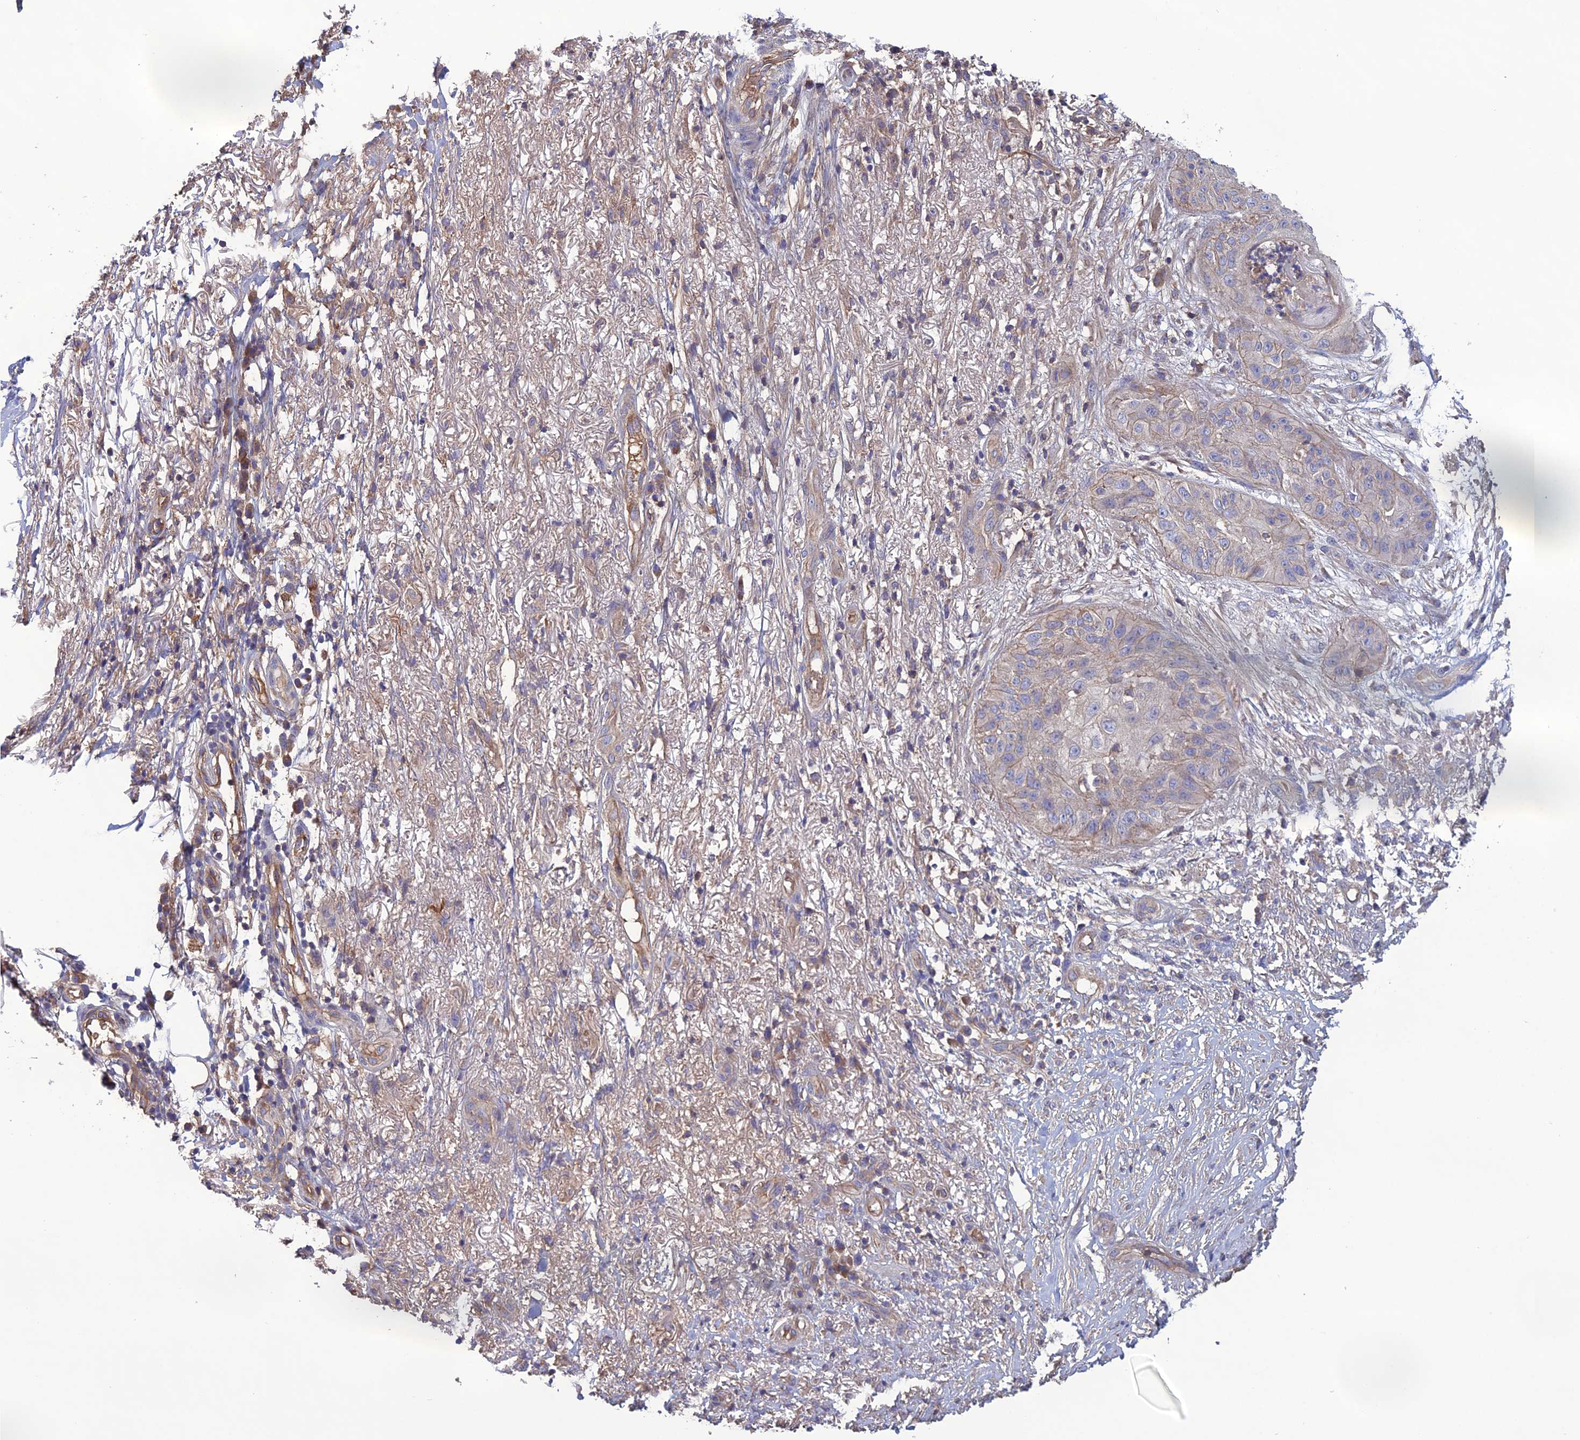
{"staining": {"intensity": "negative", "quantity": "none", "location": "none"}, "tissue": "skin cancer", "cell_type": "Tumor cells", "image_type": "cancer", "snomed": [{"axis": "morphology", "description": "Squamous cell carcinoma, NOS"}, {"axis": "topography", "description": "Skin"}], "caption": "Skin cancer was stained to show a protein in brown. There is no significant positivity in tumor cells. (DAB immunohistochemistry (IHC), high magnification).", "gene": "GALR2", "patient": {"sex": "male", "age": 70}}